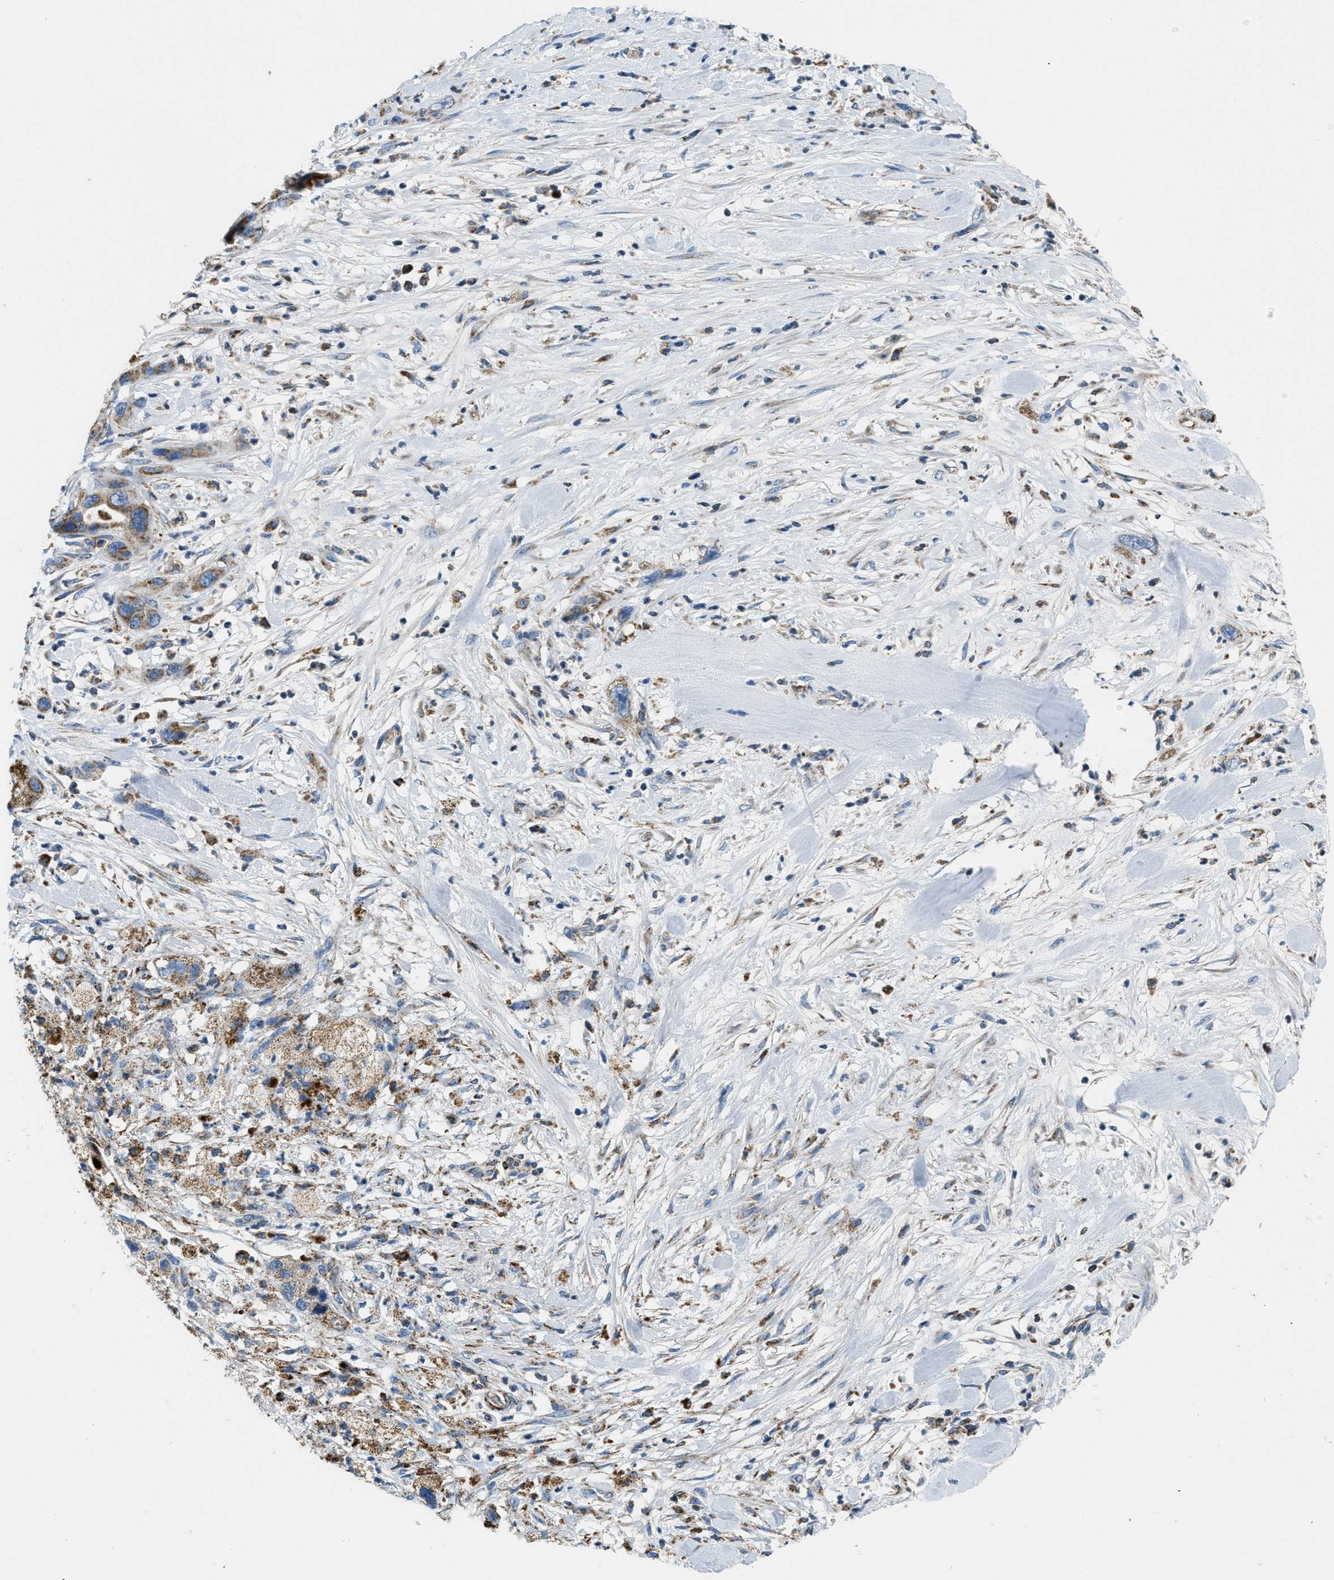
{"staining": {"intensity": "moderate", "quantity": ">75%", "location": "cytoplasmic/membranous"}, "tissue": "pancreatic cancer", "cell_type": "Tumor cells", "image_type": "cancer", "snomed": [{"axis": "morphology", "description": "Adenocarcinoma, NOS"}, {"axis": "topography", "description": "Pancreas"}], "caption": "There is medium levels of moderate cytoplasmic/membranous staining in tumor cells of pancreatic adenocarcinoma, as demonstrated by immunohistochemical staining (brown color).", "gene": "ACADVL", "patient": {"sex": "female", "age": 71}}